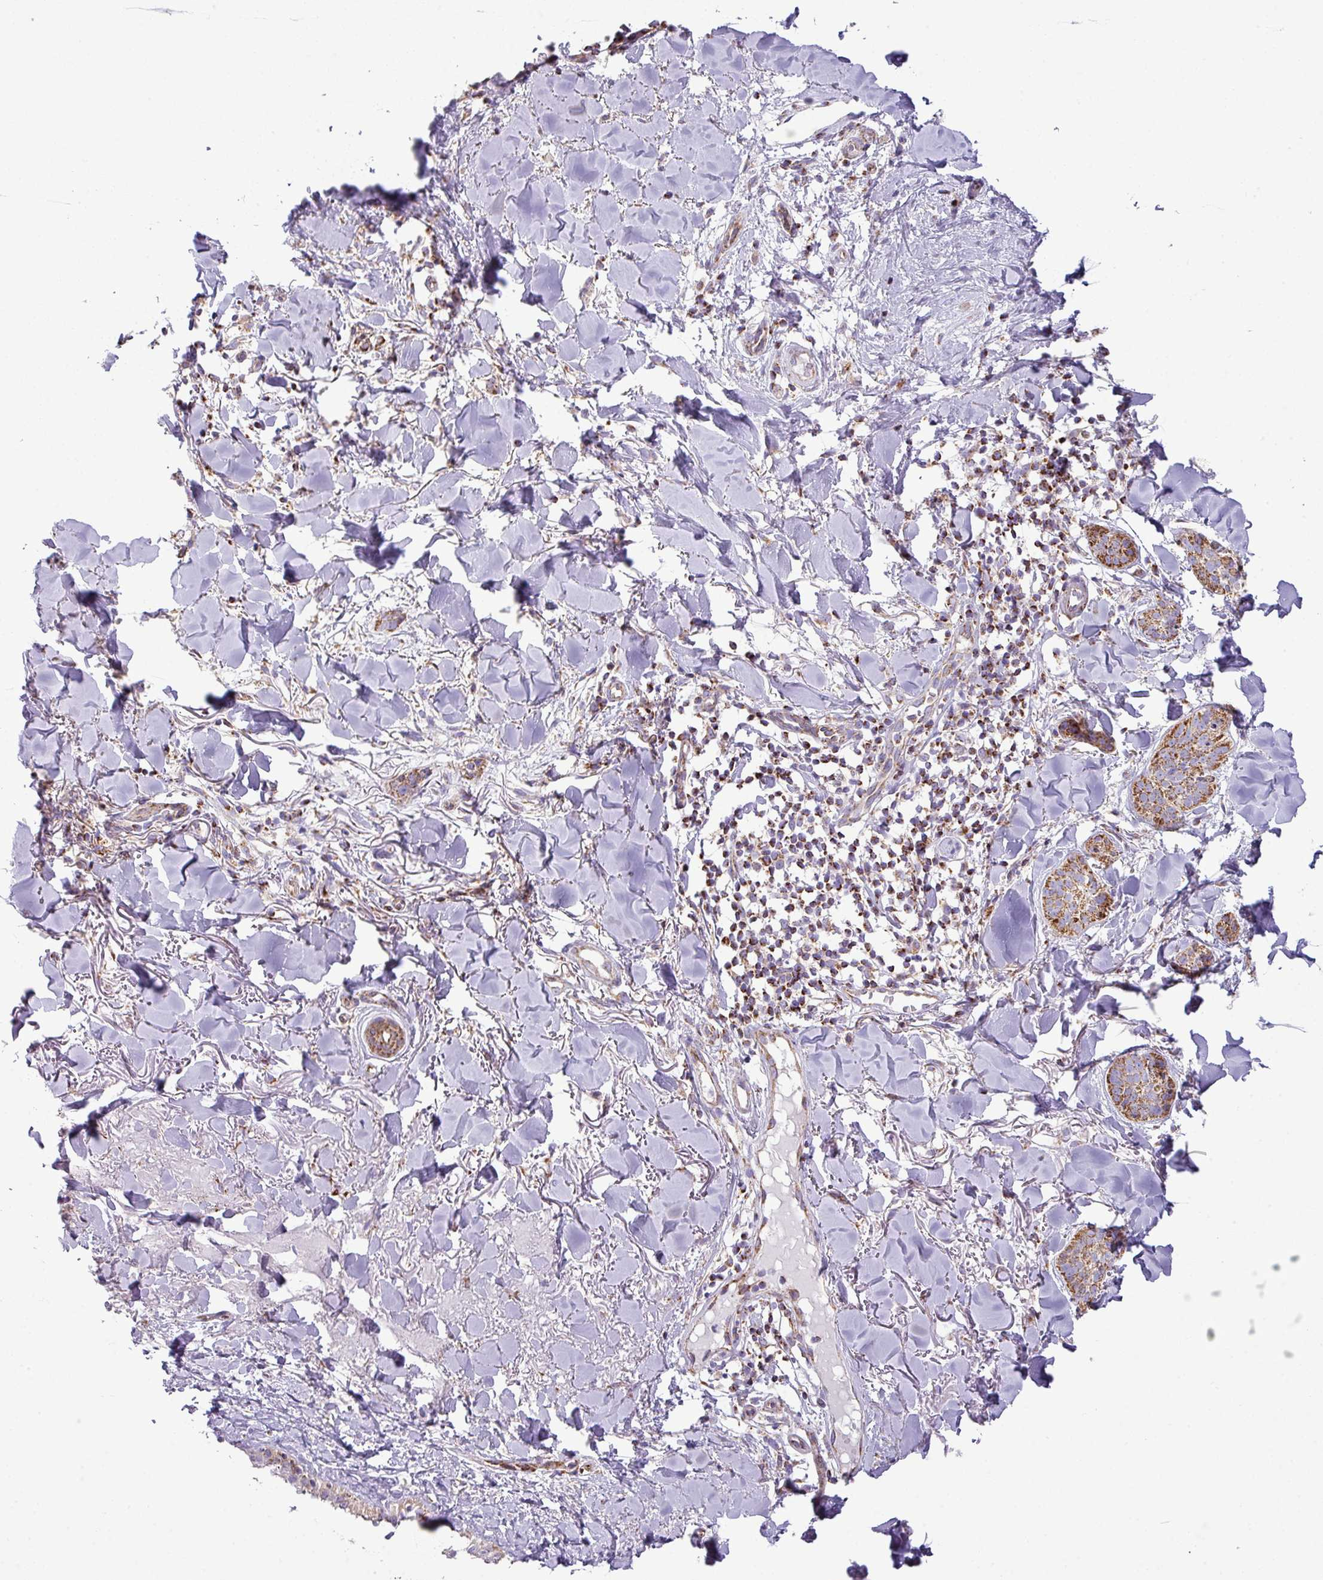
{"staining": {"intensity": "moderate", "quantity": ">75%", "location": "cytoplasmic/membranous"}, "tissue": "skin cancer", "cell_type": "Tumor cells", "image_type": "cancer", "snomed": [{"axis": "morphology", "description": "Basal cell carcinoma"}, {"axis": "topography", "description": "Skin"}], "caption": "This is a micrograph of immunohistochemistry staining of skin cancer (basal cell carcinoma), which shows moderate expression in the cytoplasmic/membranous of tumor cells.", "gene": "ZNF81", "patient": {"sex": "male", "age": 52}}